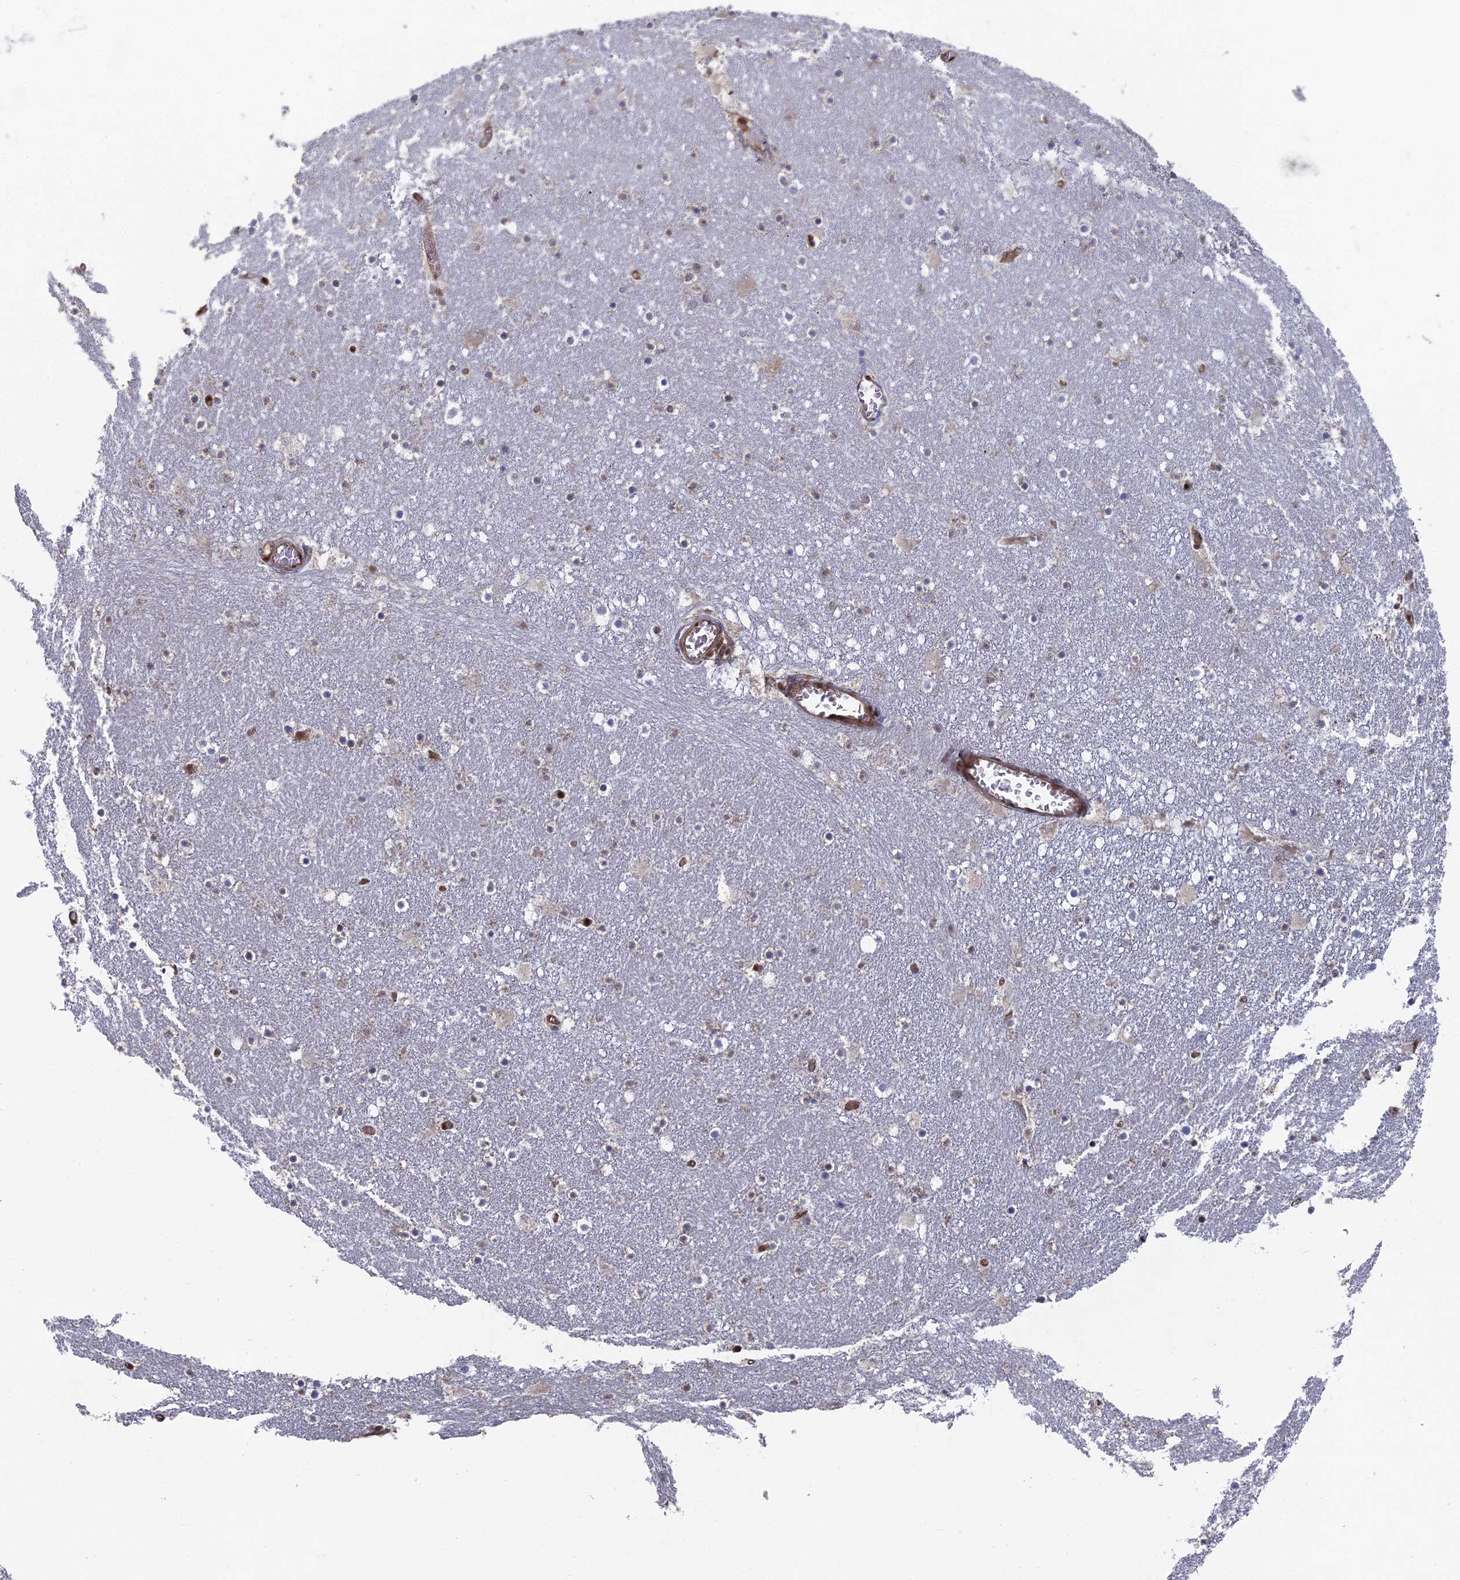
{"staining": {"intensity": "negative", "quantity": "none", "location": "none"}, "tissue": "caudate", "cell_type": "Glial cells", "image_type": "normal", "snomed": [{"axis": "morphology", "description": "Normal tissue, NOS"}, {"axis": "topography", "description": "Lateral ventricle wall"}], "caption": "DAB immunohistochemical staining of normal caudate demonstrates no significant positivity in glial cells. Nuclei are stained in blue.", "gene": "UNC5D", "patient": {"sex": "male", "age": 45}}